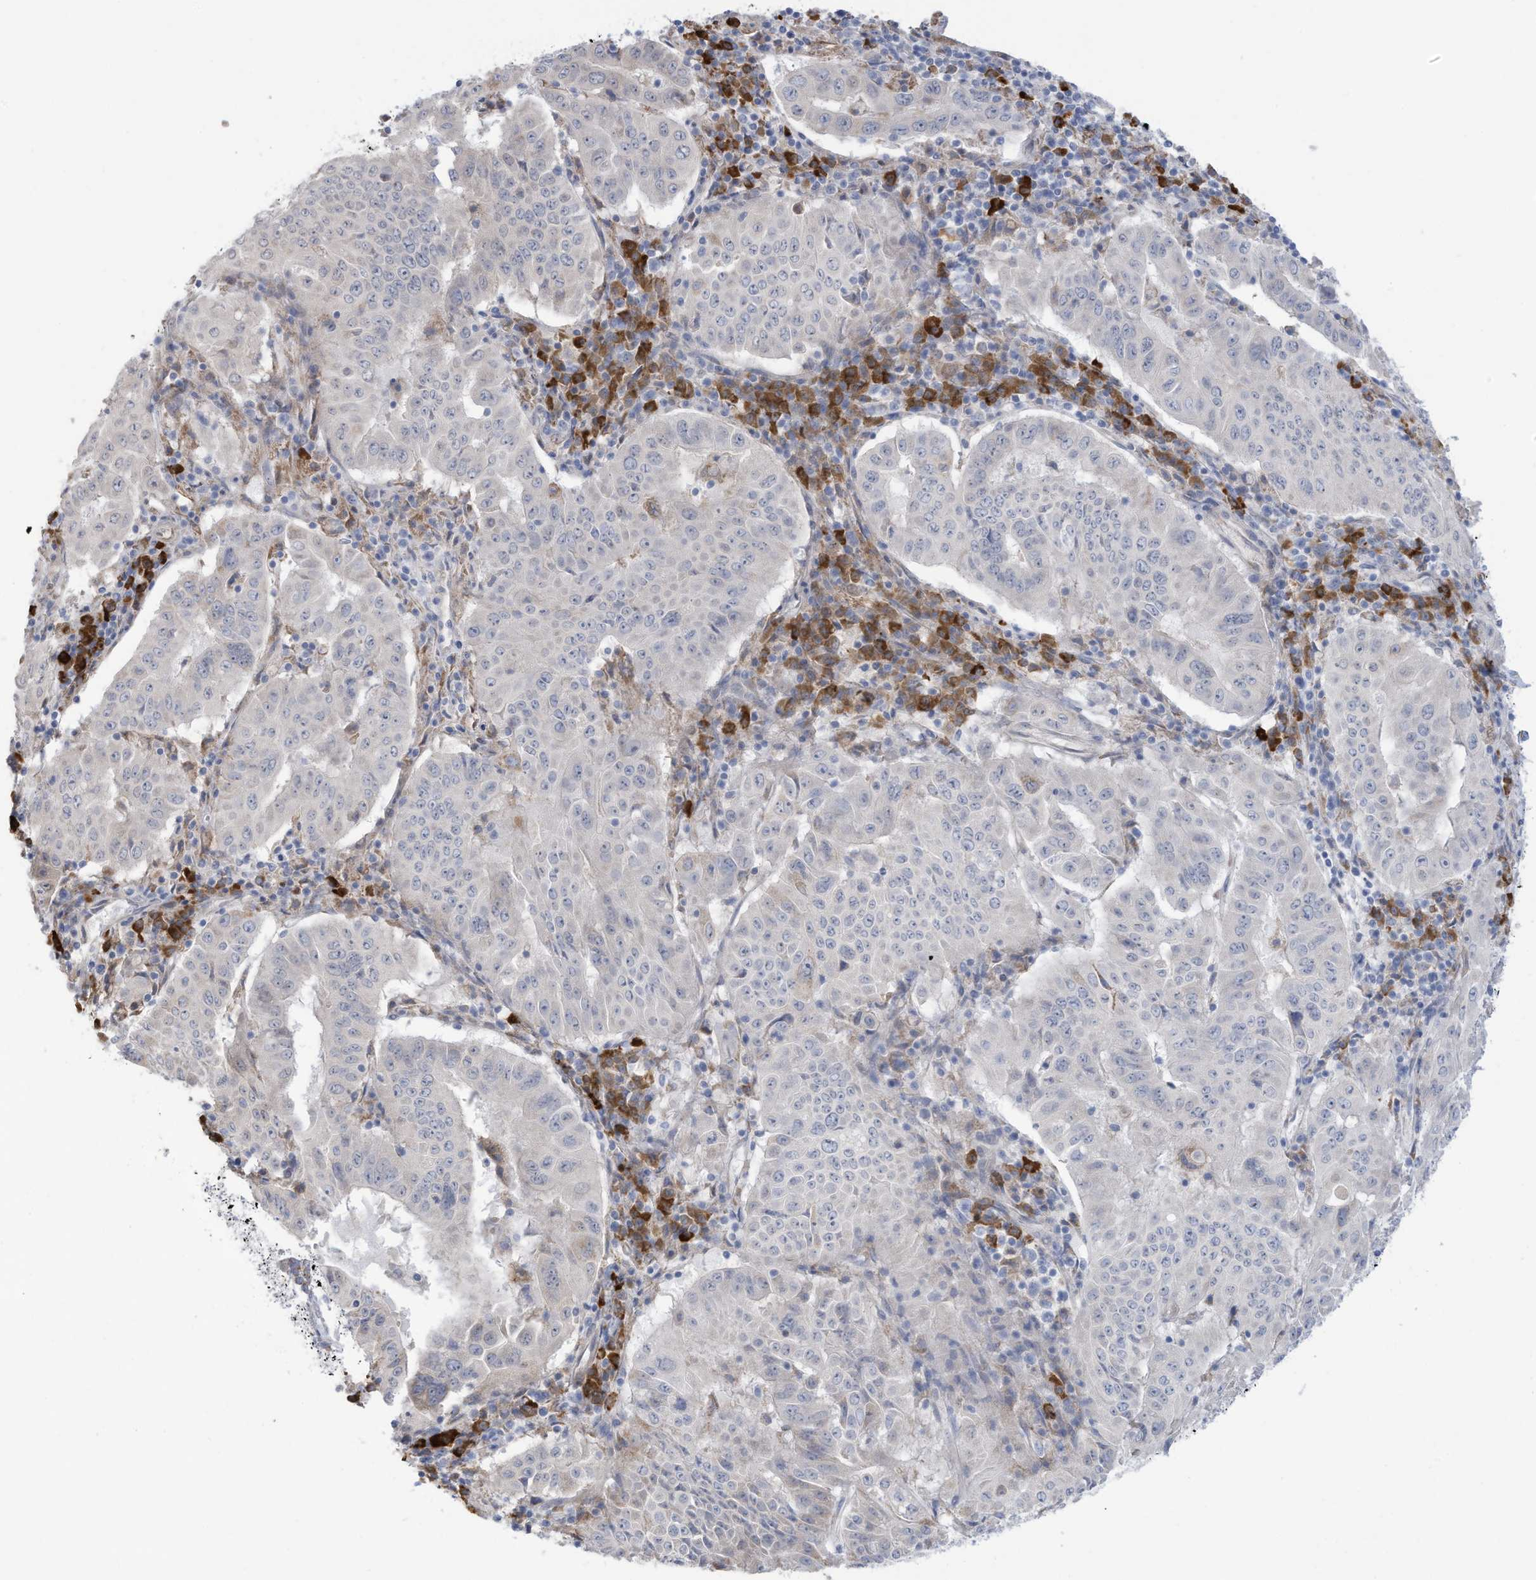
{"staining": {"intensity": "negative", "quantity": "none", "location": "none"}, "tissue": "pancreatic cancer", "cell_type": "Tumor cells", "image_type": "cancer", "snomed": [{"axis": "morphology", "description": "Adenocarcinoma, NOS"}, {"axis": "topography", "description": "Pancreas"}], "caption": "Immunohistochemistry image of neoplastic tissue: pancreatic adenocarcinoma stained with DAB reveals no significant protein expression in tumor cells.", "gene": "ZNF292", "patient": {"sex": "male", "age": 63}}